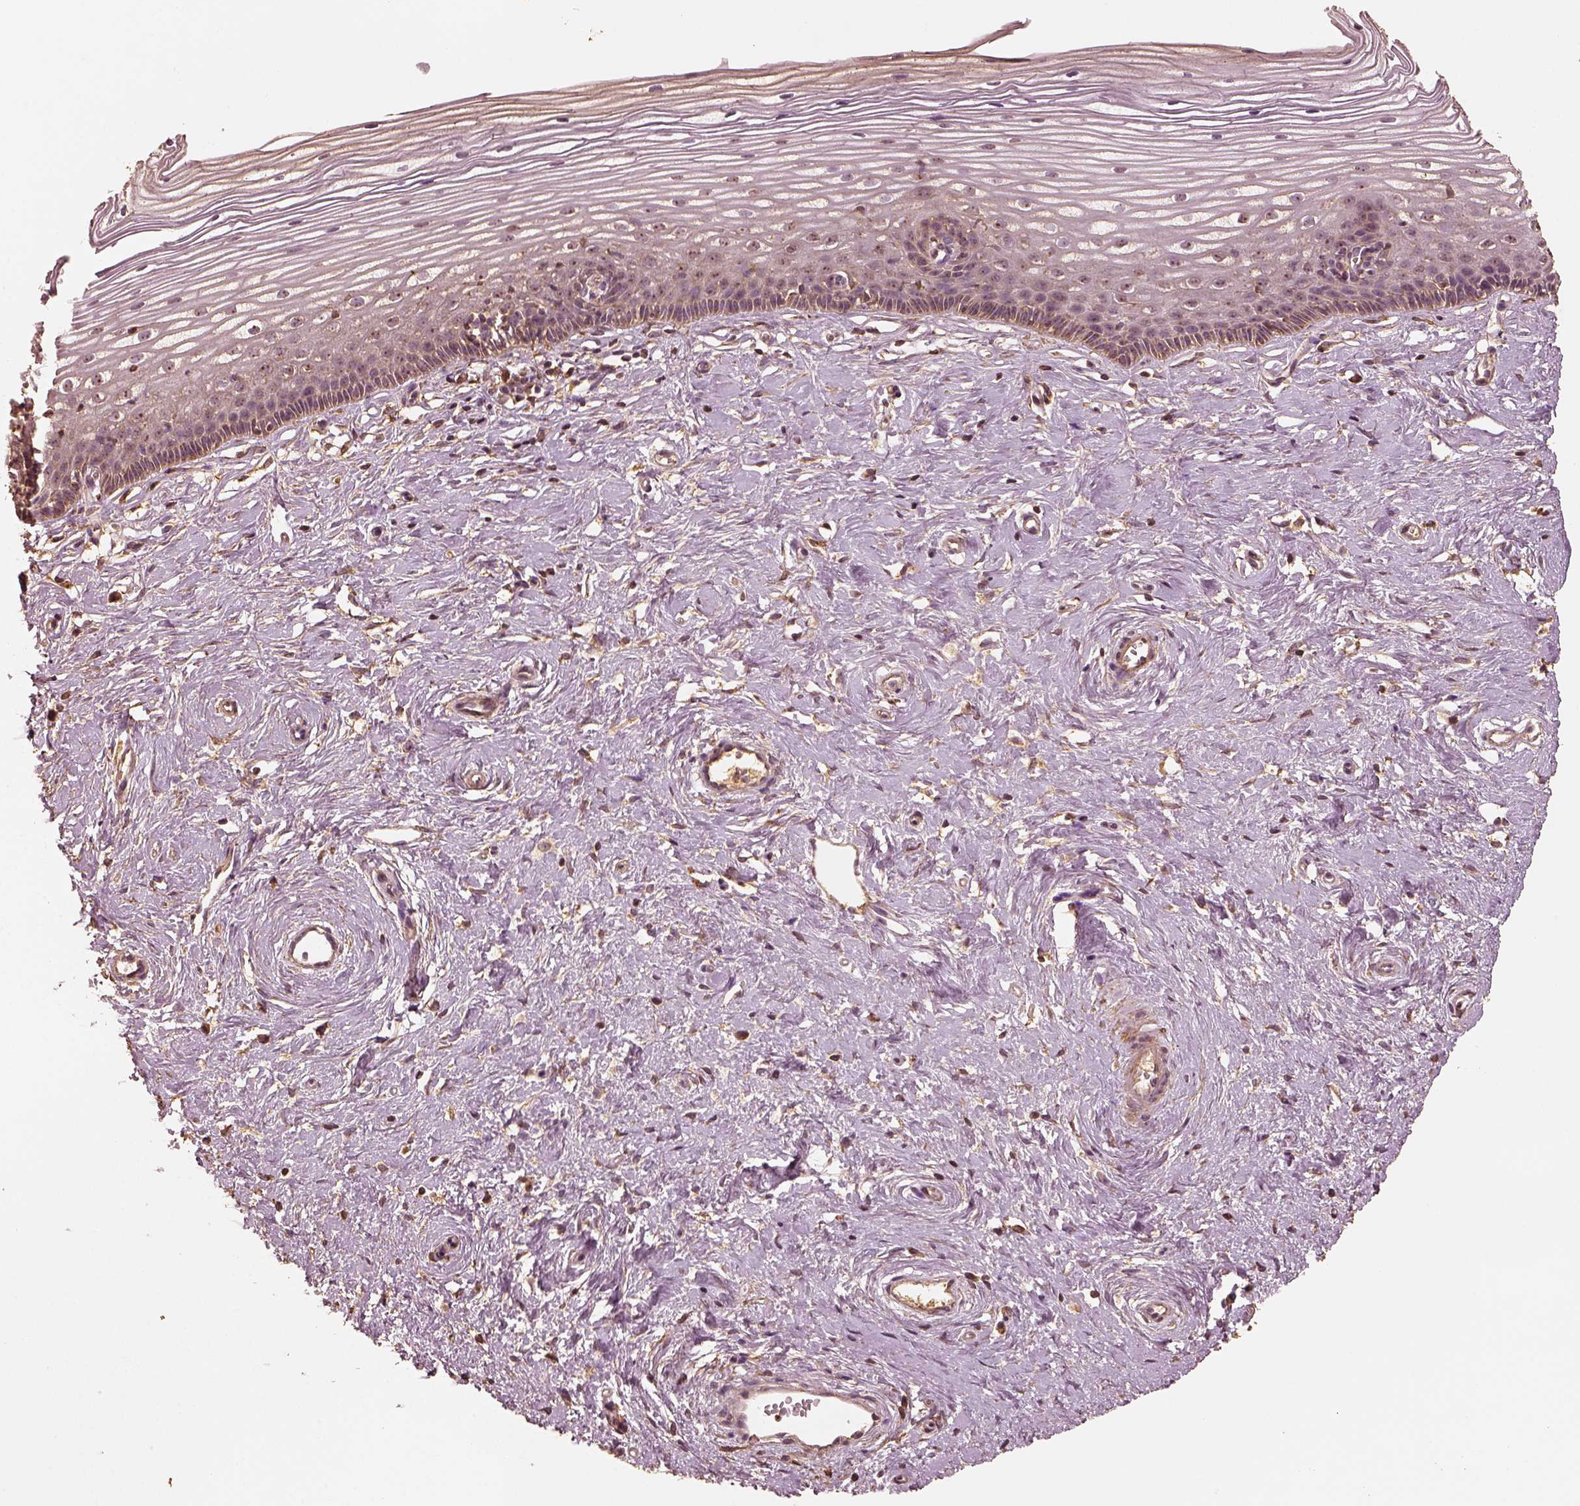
{"staining": {"intensity": "moderate", "quantity": ">75%", "location": "cytoplasmic/membranous"}, "tissue": "cervix", "cell_type": "Glandular cells", "image_type": "normal", "snomed": [{"axis": "morphology", "description": "Normal tissue, NOS"}, {"axis": "topography", "description": "Cervix"}], "caption": "Immunohistochemistry of unremarkable human cervix reveals medium levels of moderate cytoplasmic/membranous positivity in approximately >75% of glandular cells.", "gene": "PTGES2", "patient": {"sex": "female", "age": 40}}